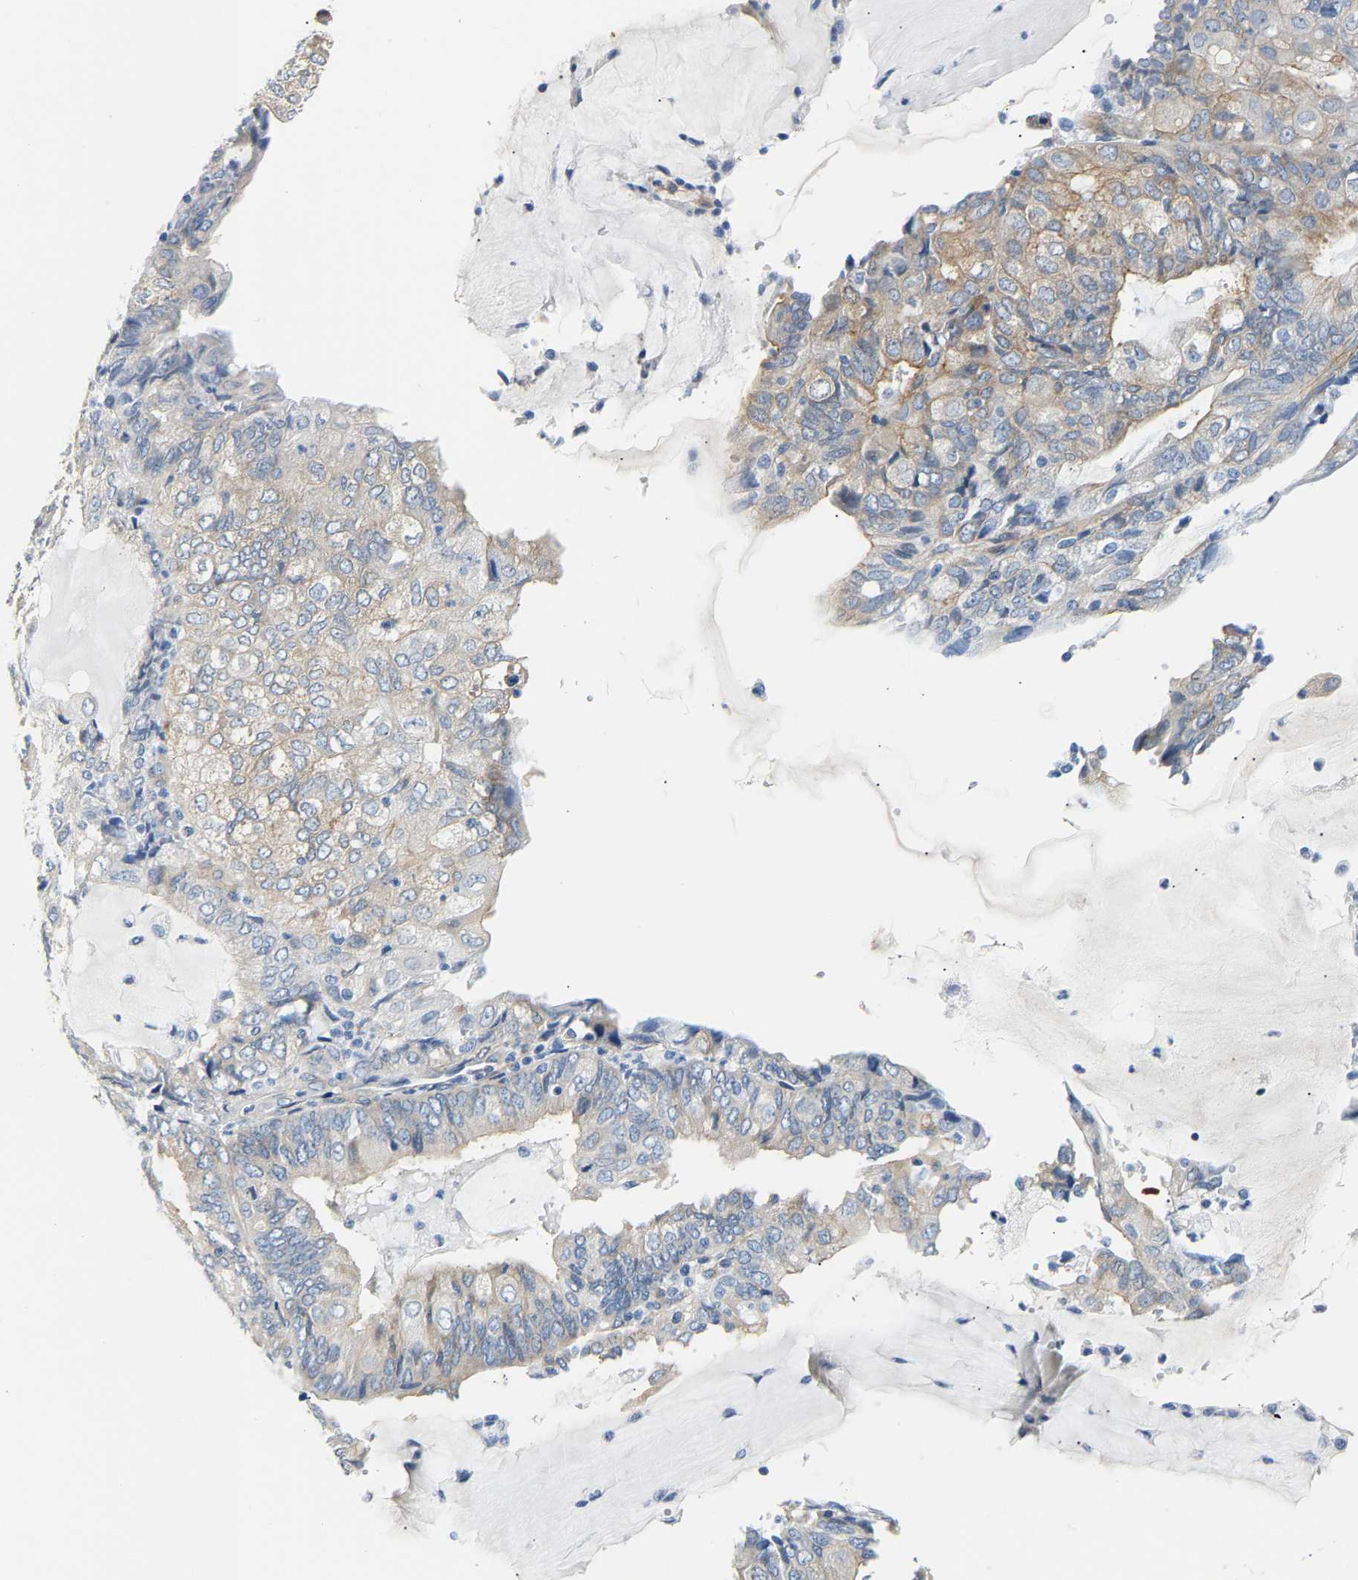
{"staining": {"intensity": "weak", "quantity": "<25%", "location": "cytoplasmic/membranous"}, "tissue": "endometrial cancer", "cell_type": "Tumor cells", "image_type": "cancer", "snomed": [{"axis": "morphology", "description": "Adenocarcinoma, NOS"}, {"axis": "topography", "description": "Endometrium"}], "caption": "A high-resolution micrograph shows immunohistochemistry staining of adenocarcinoma (endometrial), which displays no significant positivity in tumor cells.", "gene": "PAWR", "patient": {"sex": "female", "age": 81}}